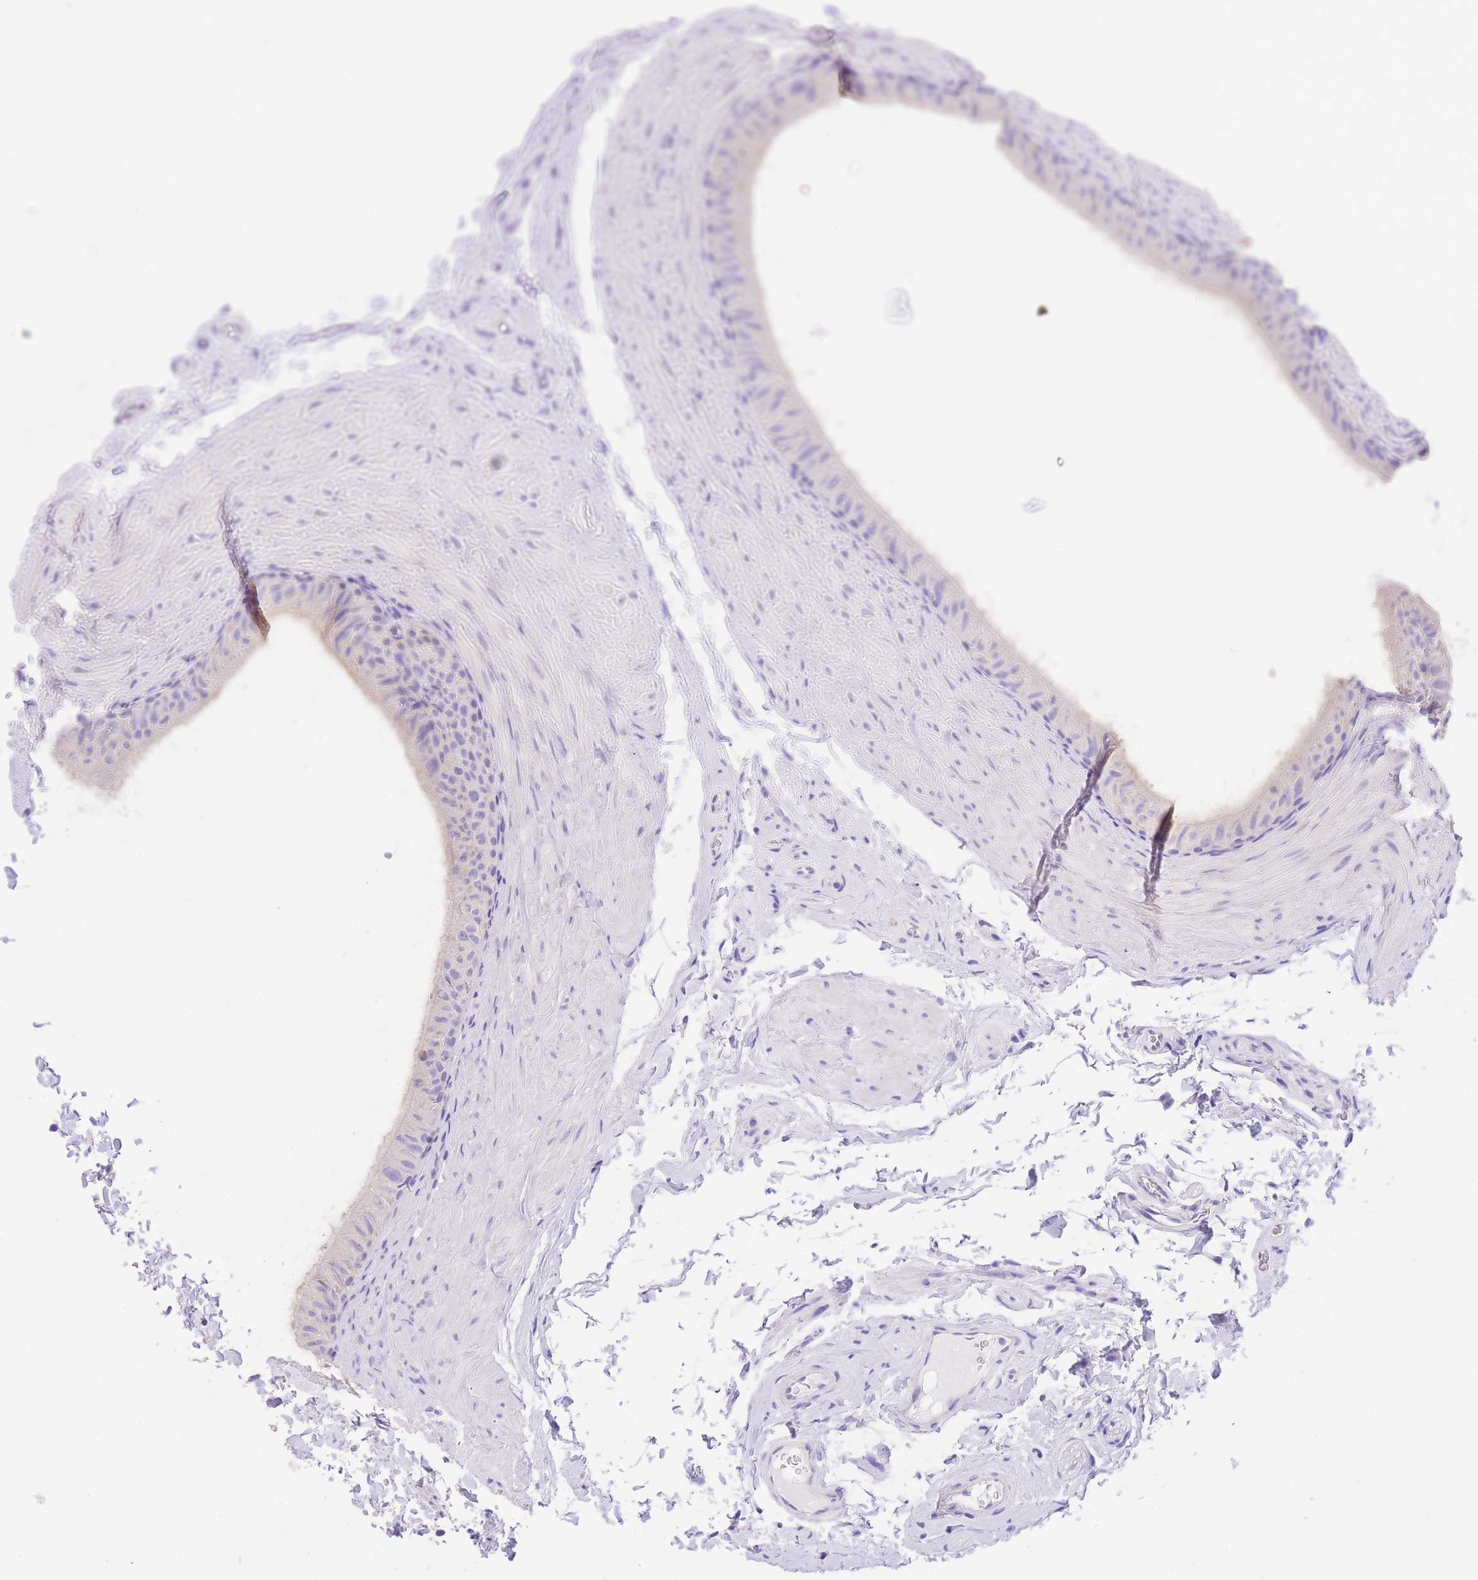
{"staining": {"intensity": "negative", "quantity": "none", "location": "none"}, "tissue": "epididymis", "cell_type": "Glandular cells", "image_type": "normal", "snomed": [{"axis": "morphology", "description": "Normal tissue, NOS"}, {"axis": "topography", "description": "Epididymis"}], "caption": "IHC histopathology image of unremarkable human epididymis stained for a protein (brown), which exhibits no staining in glandular cells.", "gene": "EPN2", "patient": {"sex": "male", "age": 49}}